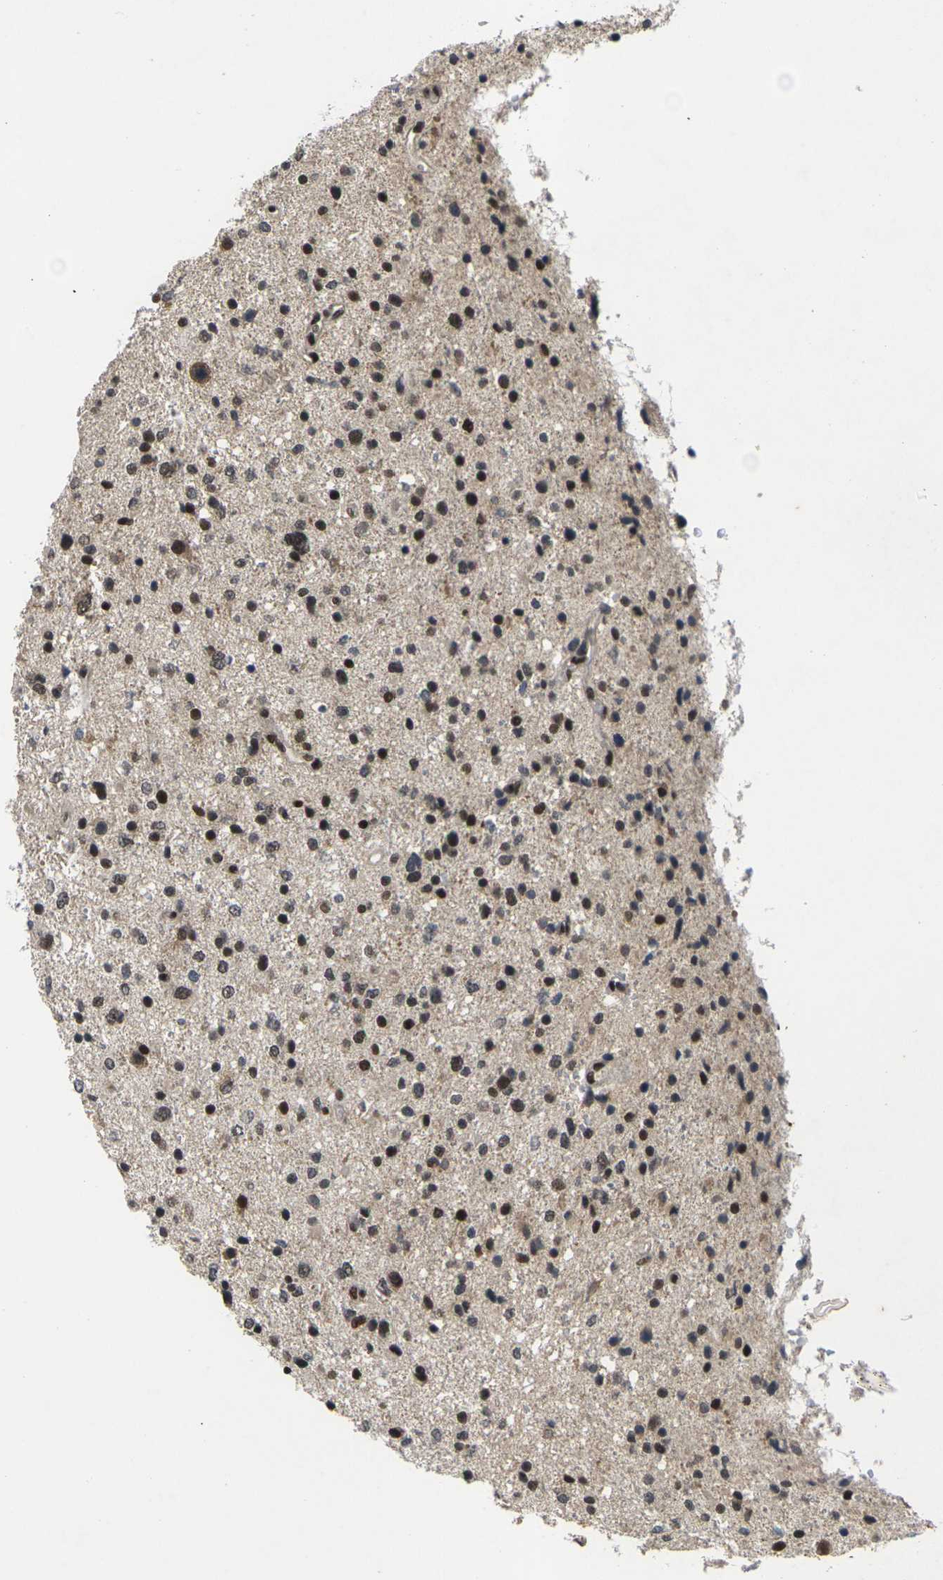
{"staining": {"intensity": "strong", "quantity": "25%-75%", "location": "nuclear"}, "tissue": "glioma", "cell_type": "Tumor cells", "image_type": "cancer", "snomed": [{"axis": "morphology", "description": "Glioma, malignant, Low grade"}, {"axis": "topography", "description": "Brain"}], "caption": "Immunohistochemistry image of neoplastic tissue: human malignant low-grade glioma stained using immunohistochemistry shows high levels of strong protein expression localized specifically in the nuclear of tumor cells, appearing as a nuclear brown color.", "gene": "GTF2E1", "patient": {"sex": "female", "age": 37}}